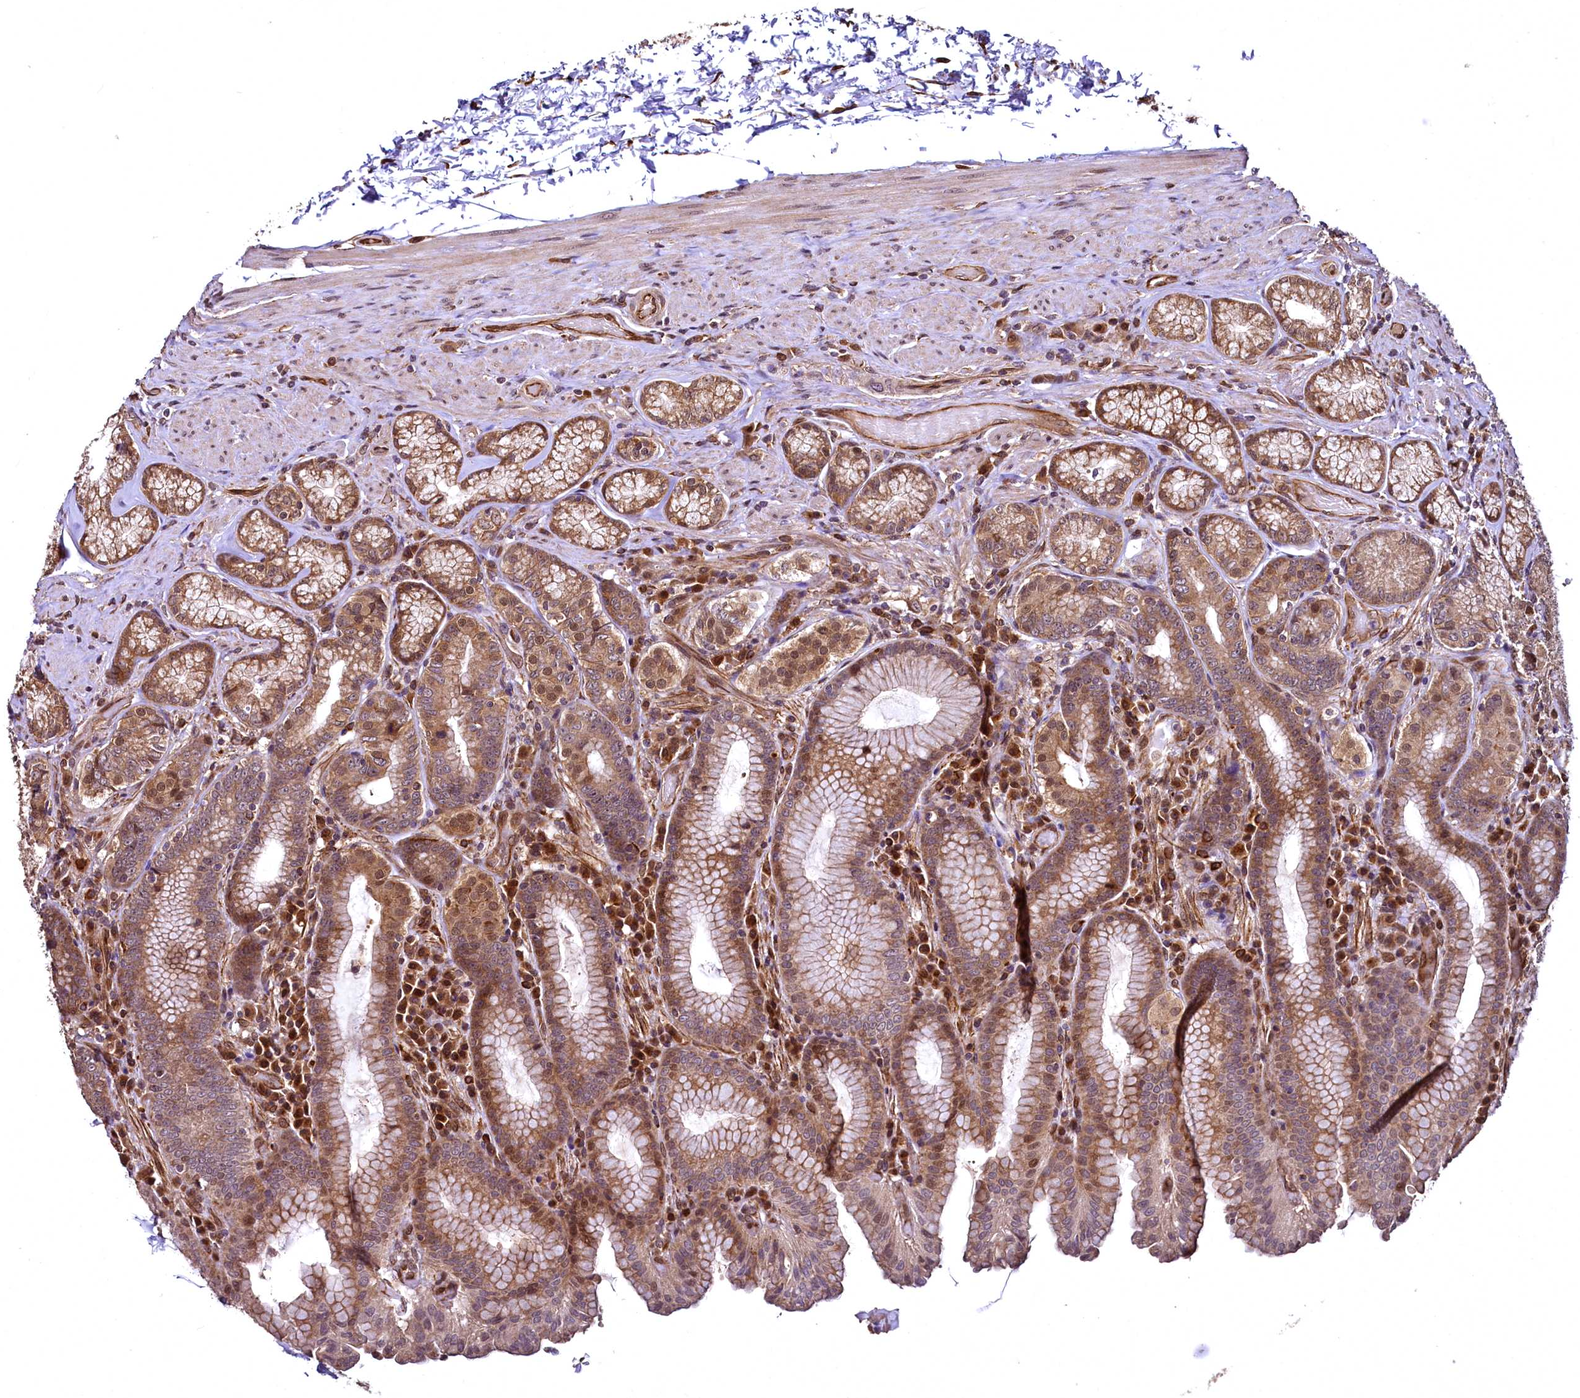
{"staining": {"intensity": "moderate", "quantity": ">75%", "location": "cytoplasmic/membranous,nuclear"}, "tissue": "stomach", "cell_type": "Glandular cells", "image_type": "normal", "snomed": [{"axis": "morphology", "description": "Normal tissue, NOS"}, {"axis": "topography", "description": "Stomach, upper"}, {"axis": "topography", "description": "Stomach, lower"}], "caption": "Immunohistochemistry (IHC) of unremarkable human stomach exhibits medium levels of moderate cytoplasmic/membranous,nuclear positivity in approximately >75% of glandular cells.", "gene": "TBCEL", "patient": {"sex": "female", "age": 76}}